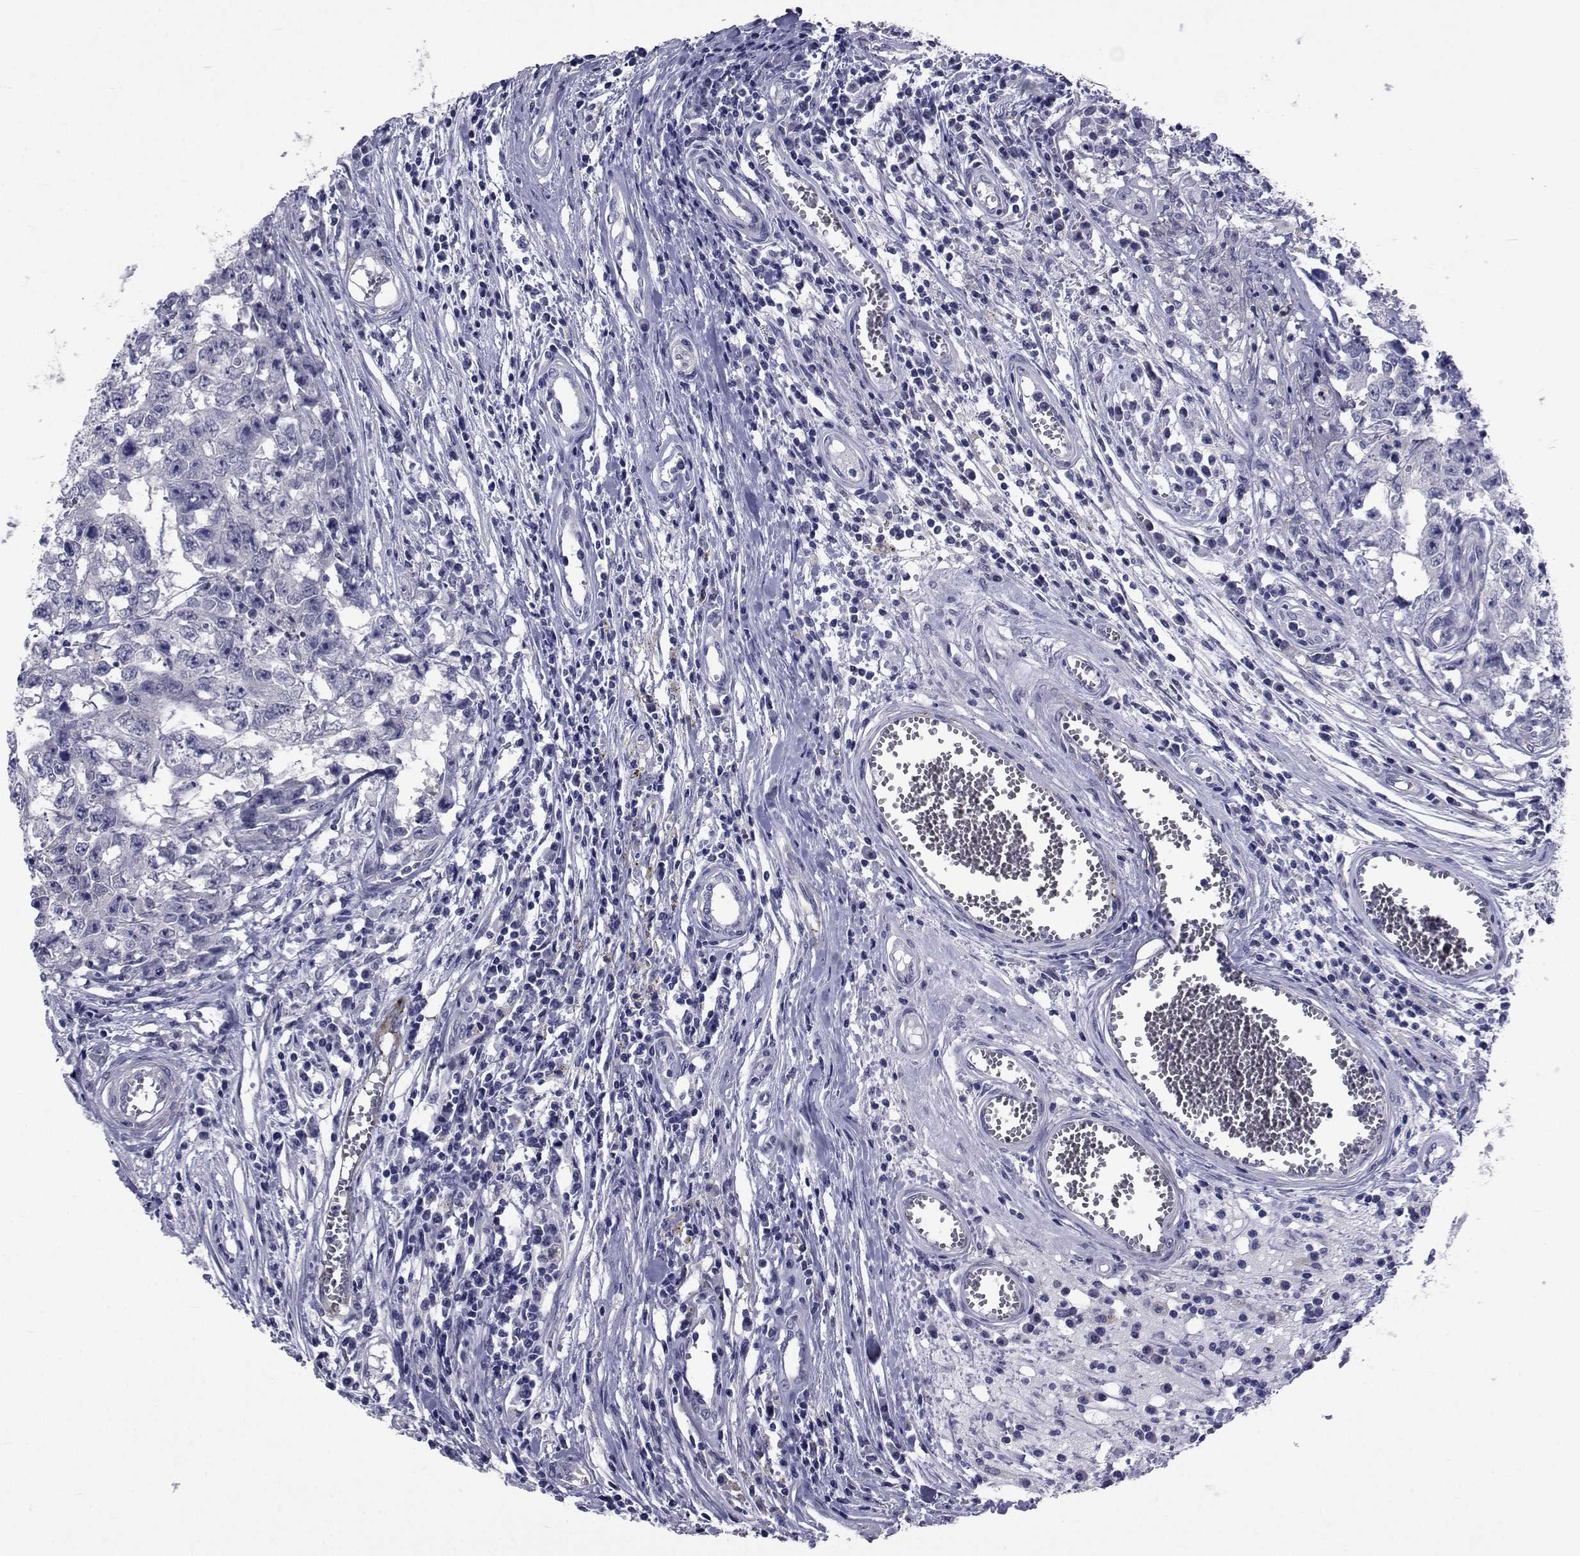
{"staining": {"intensity": "negative", "quantity": "none", "location": "none"}, "tissue": "testis cancer", "cell_type": "Tumor cells", "image_type": "cancer", "snomed": [{"axis": "morphology", "description": "Carcinoma, Embryonal, NOS"}, {"axis": "topography", "description": "Testis"}], "caption": "Testis embryonal carcinoma was stained to show a protein in brown. There is no significant staining in tumor cells.", "gene": "SEMA5B", "patient": {"sex": "male", "age": 36}}